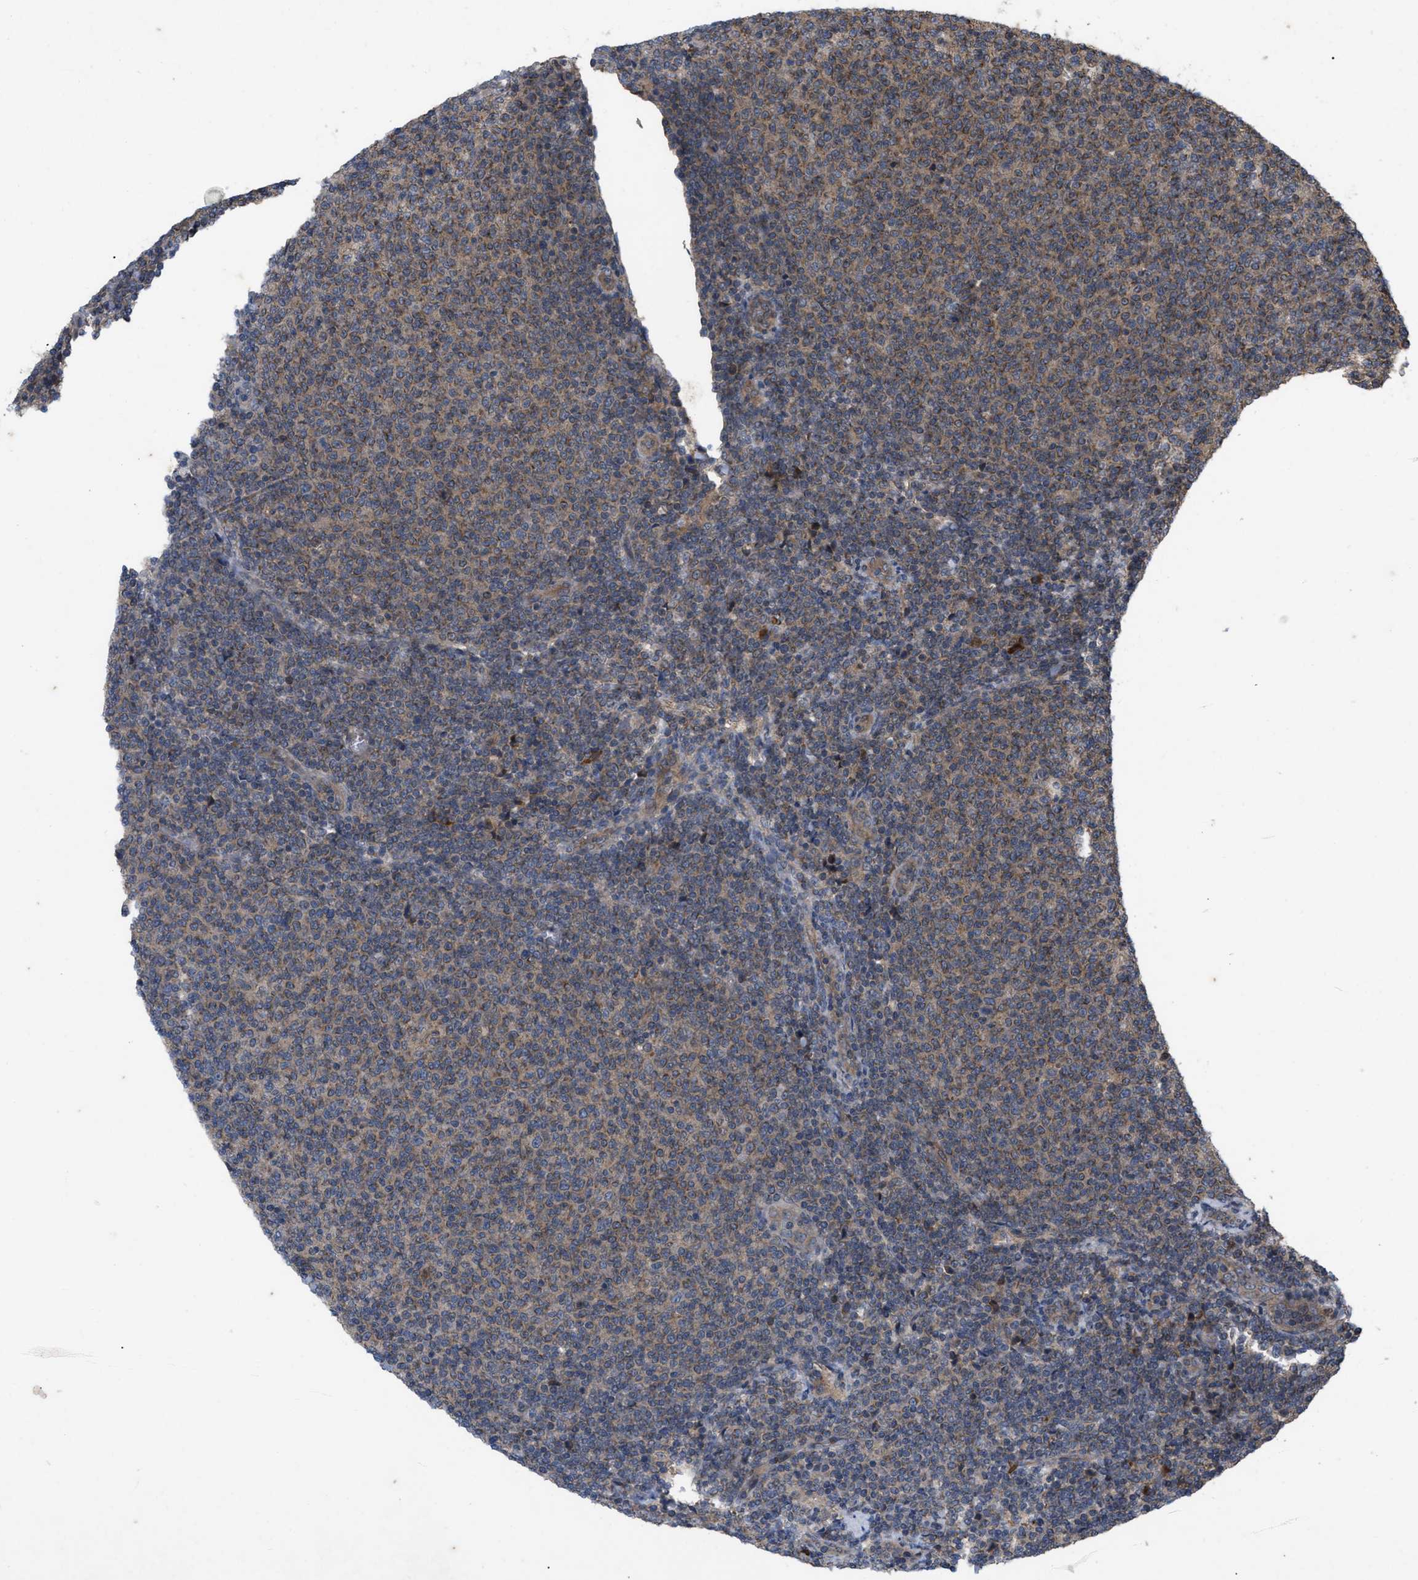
{"staining": {"intensity": "moderate", "quantity": "25%-75%", "location": "cytoplasmic/membranous"}, "tissue": "lymphoma", "cell_type": "Tumor cells", "image_type": "cancer", "snomed": [{"axis": "morphology", "description": "Malignant lymphoma, non-Hodgkin's type, Low grade"}, {"axis": "topography", "description": "Lymph node"}], "caption": "Malignant lymphoma, non-Hodgkin's type (low-grade) stained with immunohistochemistry demonstrates moderate cytoplasmic/membranous expression in about 25%-75% of tumor cells.", "gene": "RAB2A", "patient": {"sex": "male", "age": 66}}